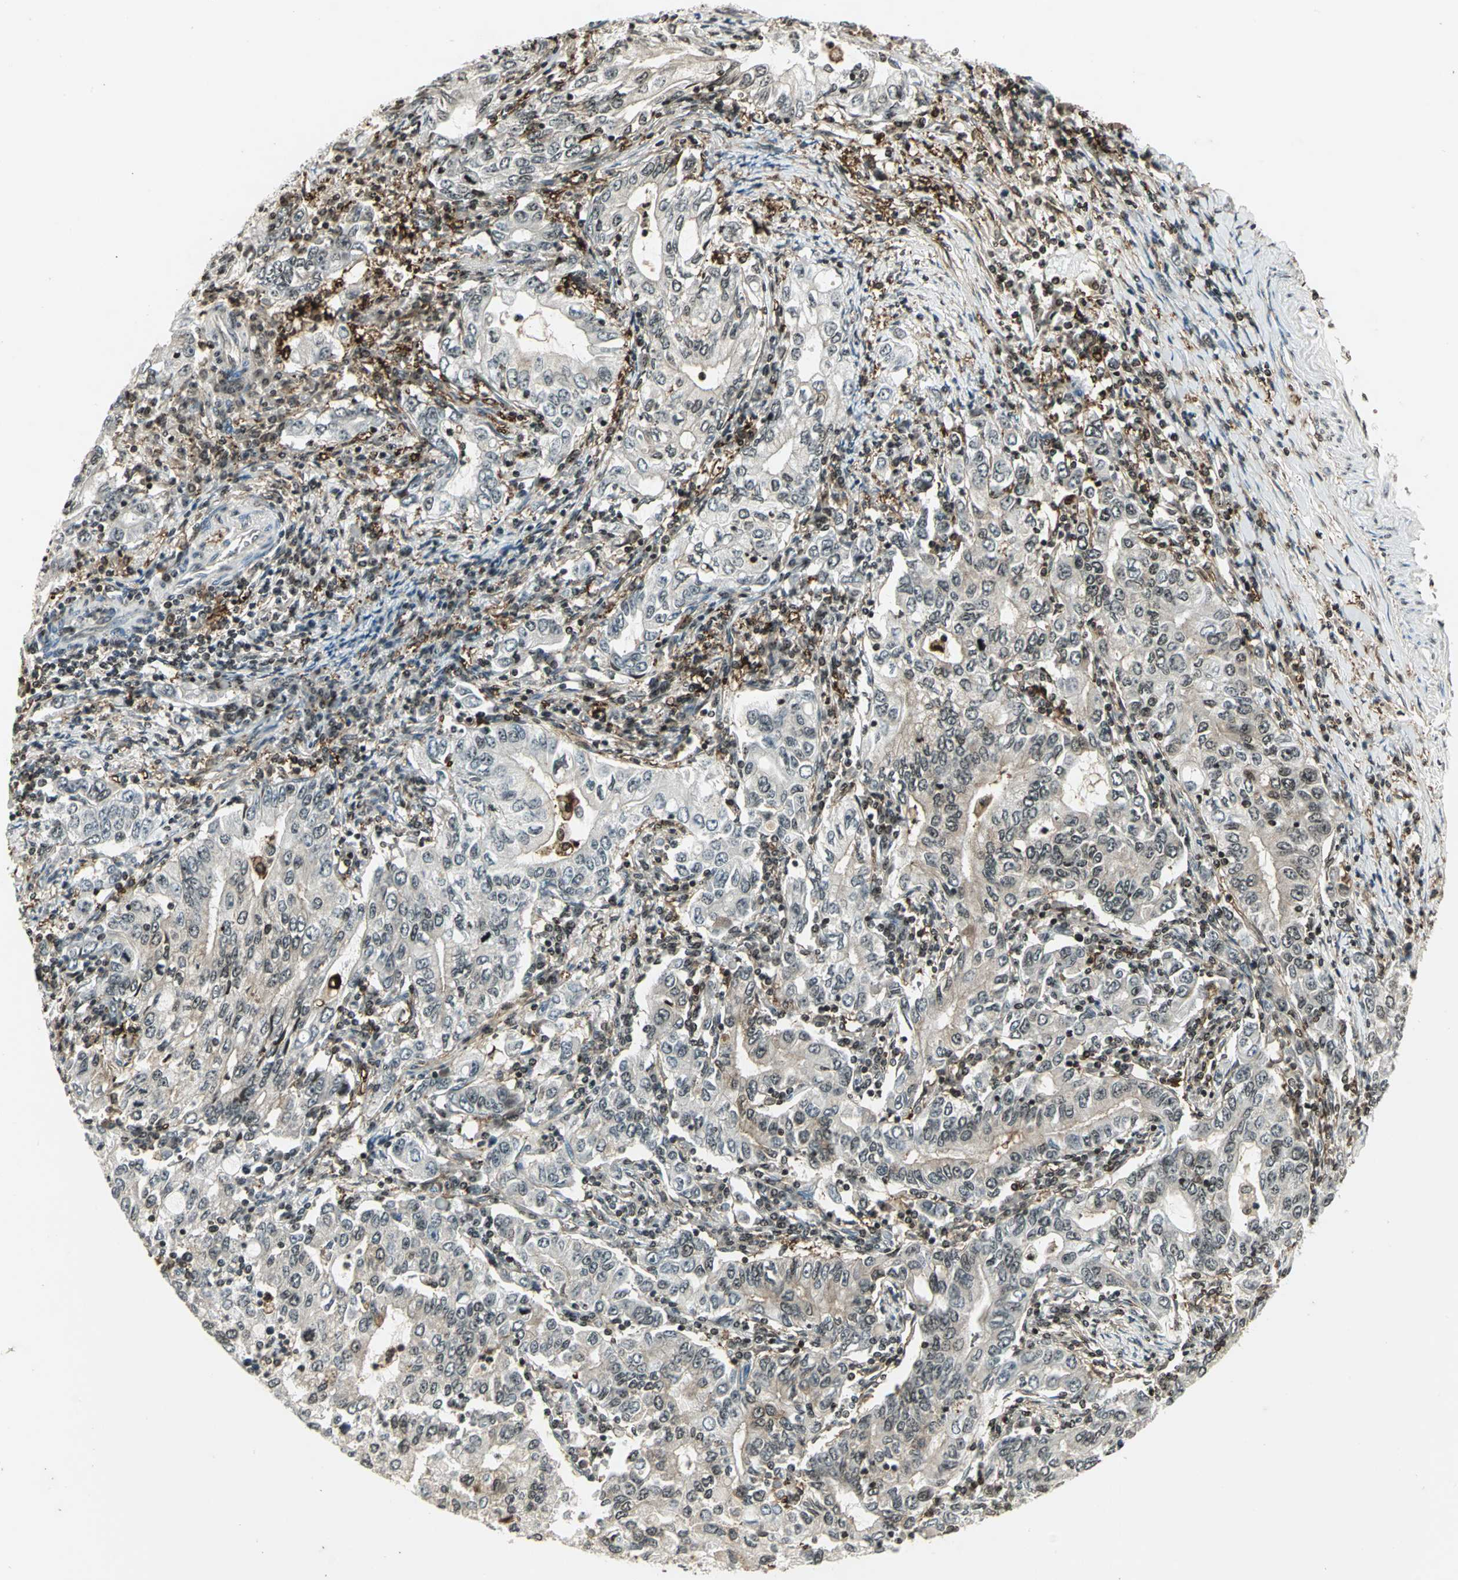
{"staining": {"intensity": "weak", "quantity": "25%-75%", "location": "cytoplasmic/membranous,nuclear"}, "tissue": "stomach cancer", "cell_type": "Tumor cells", "image_type": "cancer", "snomed": [{"axis": "morphology", "description": "Adenocarcinoma, NOS"}, {"axis": "topography", "description": "Stomach, lower"}], "caption": "Approximately 25%-75% of tumor cells in stomach adenocarcinoma reveal weak cytoplasmic/membranous and nuclear protein expression as visualized by brown immunohistochemical staining.", "gene": "LGALS3", "patient": {"sex": "female", "age": 72}}